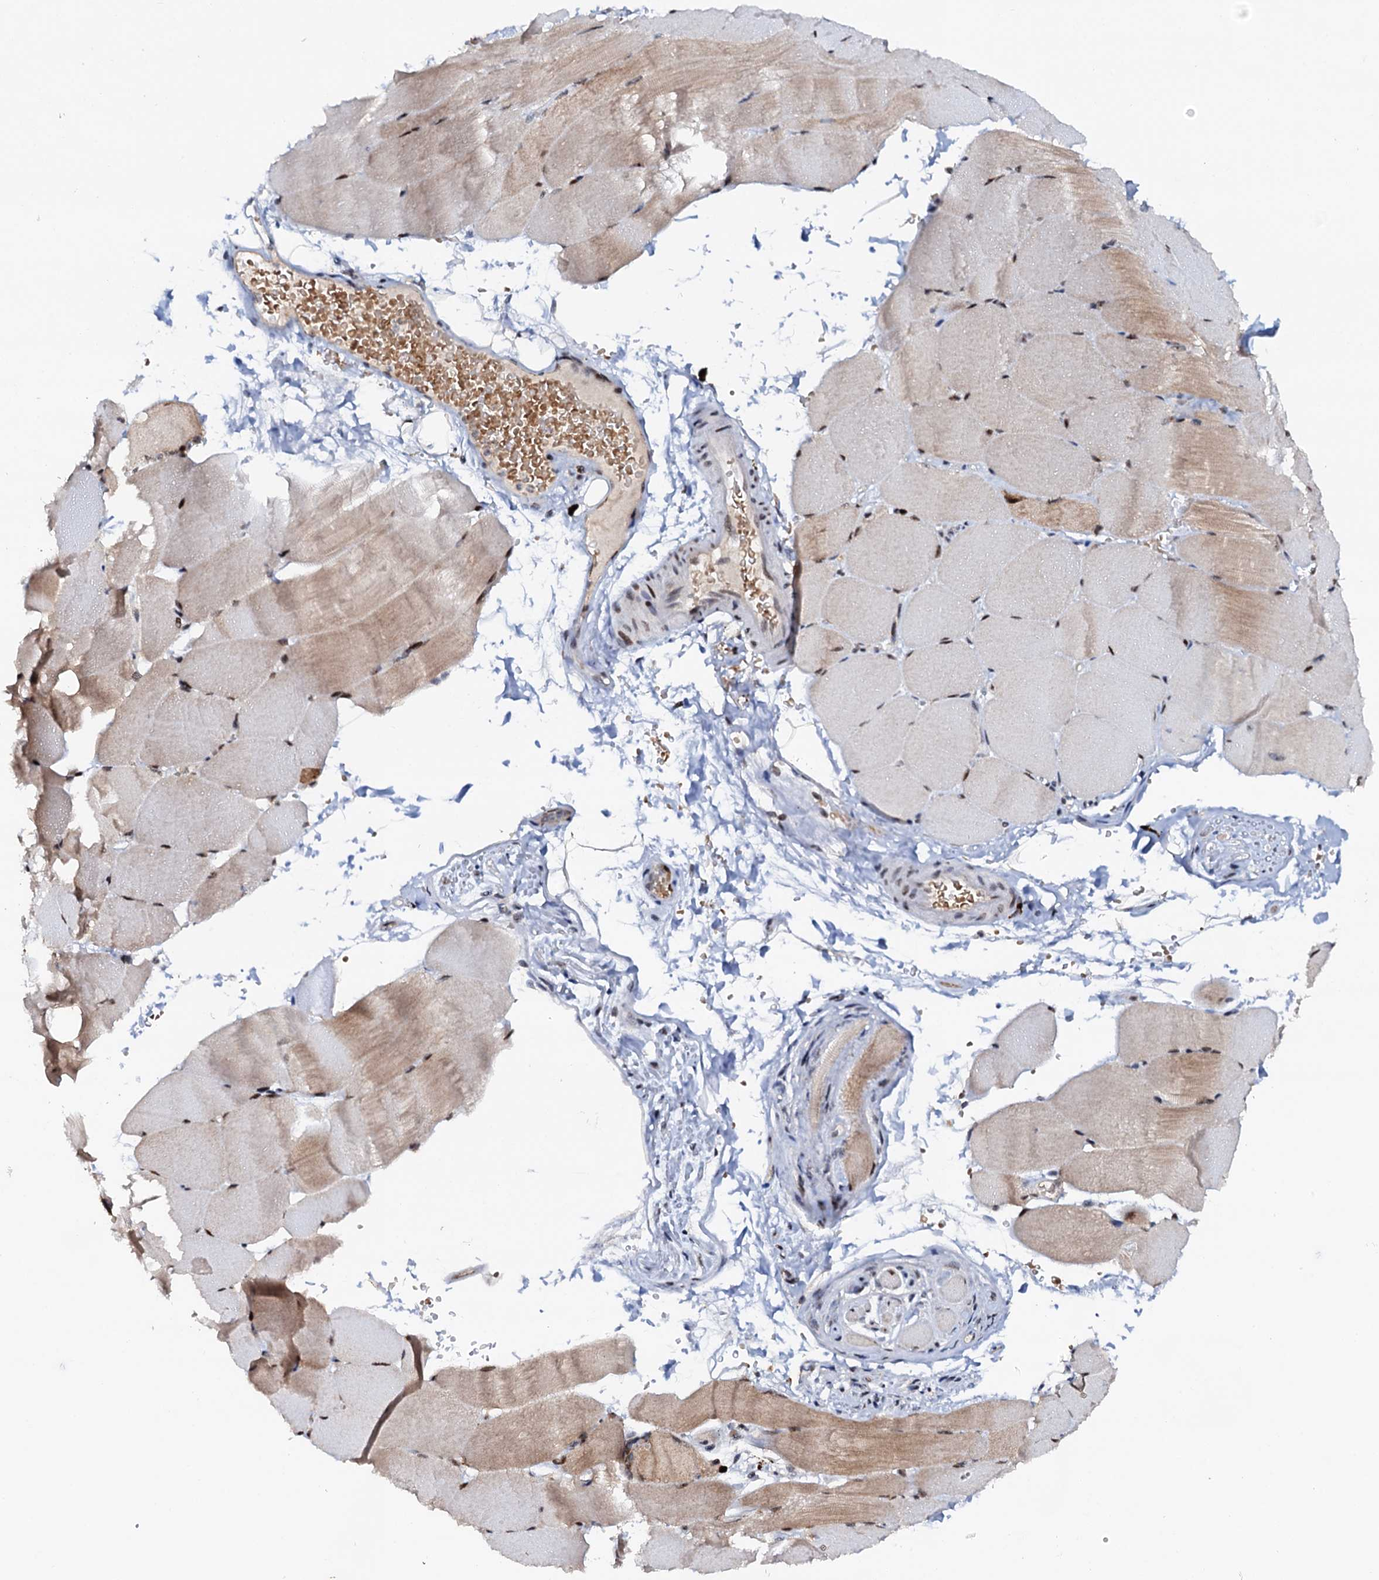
{"staining": {"intensity": "moderate", "quantity": "<25%", "location": "cytoplasmic/membranous,nuclear"}, "tissue": "skeletal muscle", "cell_type": "Myocytes", "image_type": "normal", "snomed": [{"axis": "morphology", "description": "Normal tissue, NOS"}, {"axis": "topography", "description": "Skeletal muscle"}, {"axis": "topography", "description": "Parathyroid gland"}], "caption": "Myocytes exhibit low levels of moderate cytoplasmic/membranous,nuclear positivity in about <25% of cells in unremarkable skeletal muscle.", "gene": "NEUROG3", "patient": {"sex": "female", "age": 37}}